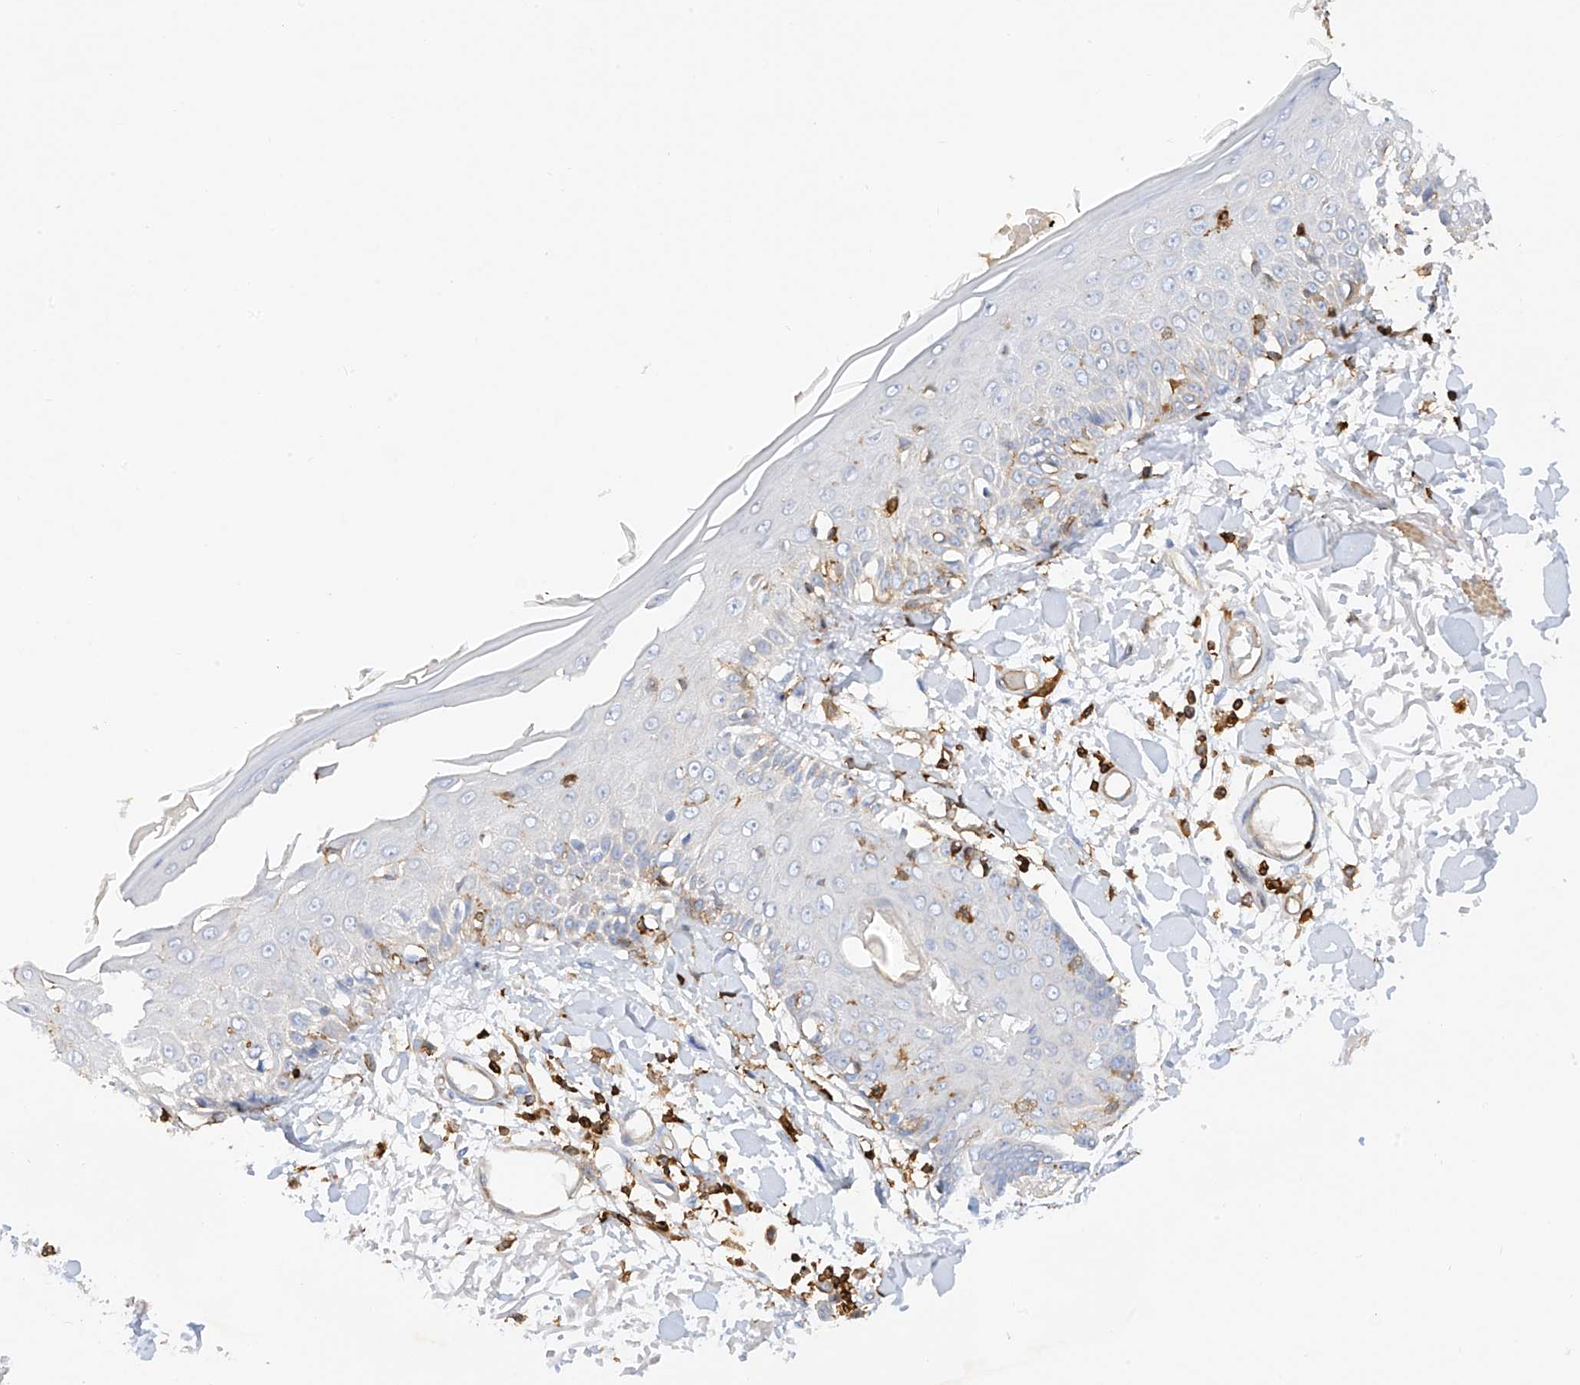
{"staining": {"intensity": "negative", "quantity": "none", "location": "none"}, "tissue": "skin", "cell_type": "Fibroblasts", "image_type": "normal", "snomed": [{"axis": "morphology", "description": "Normal tissue, NOS"}, {"axis": "morphology", "description": "Squamous cell carcinoma, NOS"}, {"axis": "topography", "description": "Skin"}, {"axis": "topography", "description": "Peripheral nerve tissue"}], "caption": "Fibroblasts show no significant staining in benign skin.", "gene": "ARHGAP25", "patient": {"sex": "male", "age": 83}}